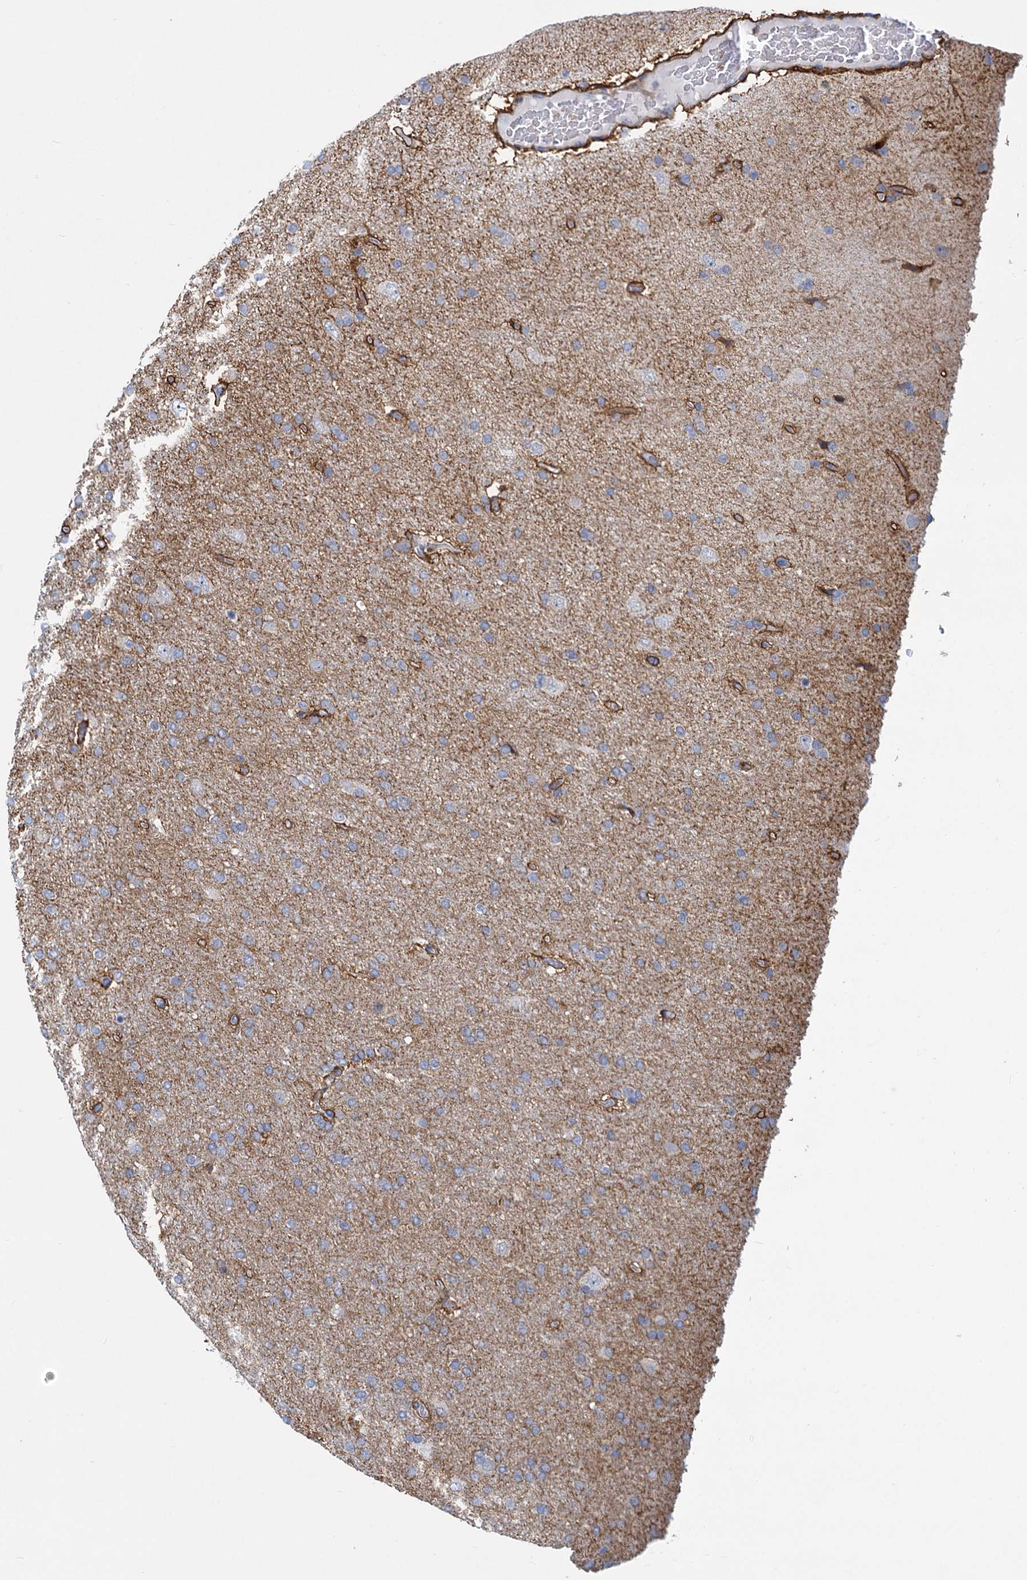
{"staining": {"intensity": "weak", "quantity": "25%-75%", "location": "cytoplasmic/membranous"}, "tissue": "glioma", "cell_type": "Tumor cells", "image_type": "cancer", "snomed": [{"axis": "morphology", "description": "Glioma, malignant, High grade"}, {"axis": "topography", "description": "Brain"}], "caption": "The image shows staining of glioma, revealing weak cytoplasmic/membranous protein staining (brown color) within tumor cells.", "gene": "PRSS35", "patient": {"sex": "male", "age": 72}}